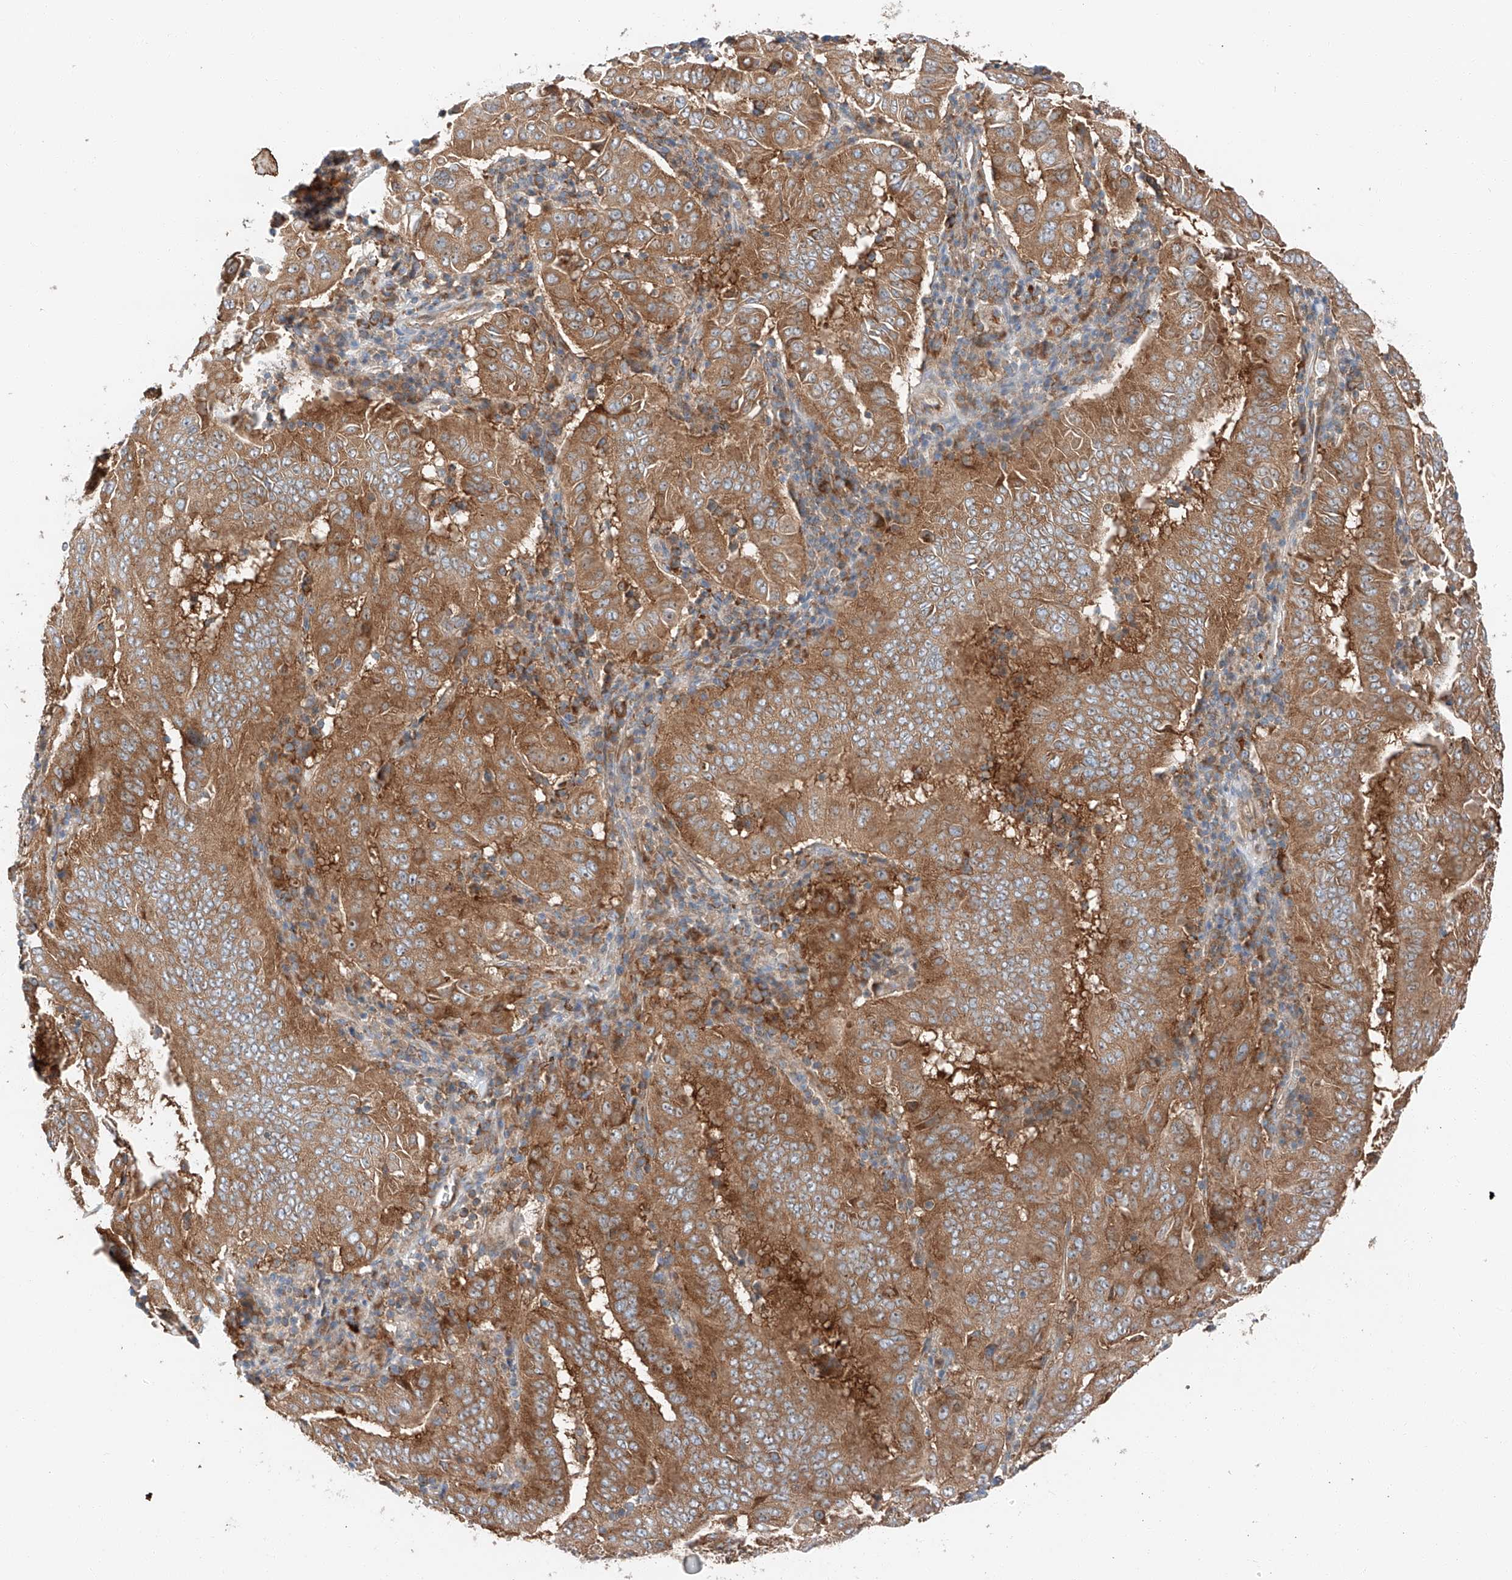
{"staining": {"intensity": "strong", "quantity": ">75%", "location": "cytoplasmic/membranous"}, "tissue": "pancreatic cancer", "cell_type": "Tumor cells", "image_type": "cancer", "snomed": [{"axis": "morphology", "description": "Adenocarcinoma, NOS"}, {"axis": "topography", "description": "Pancreas"}], "caption": "This micrograph demonstrates pancreatic cancer (adenocarcinoma) stained with immunohistochemistry to label a protein in brown. The cytoplasmic/membranous of tumor cells show strong positivity for the protein. Nuclei are counter-stained blue.", "gene": "ZC3H15", "patient": {"sex": "male", "age": 63}}